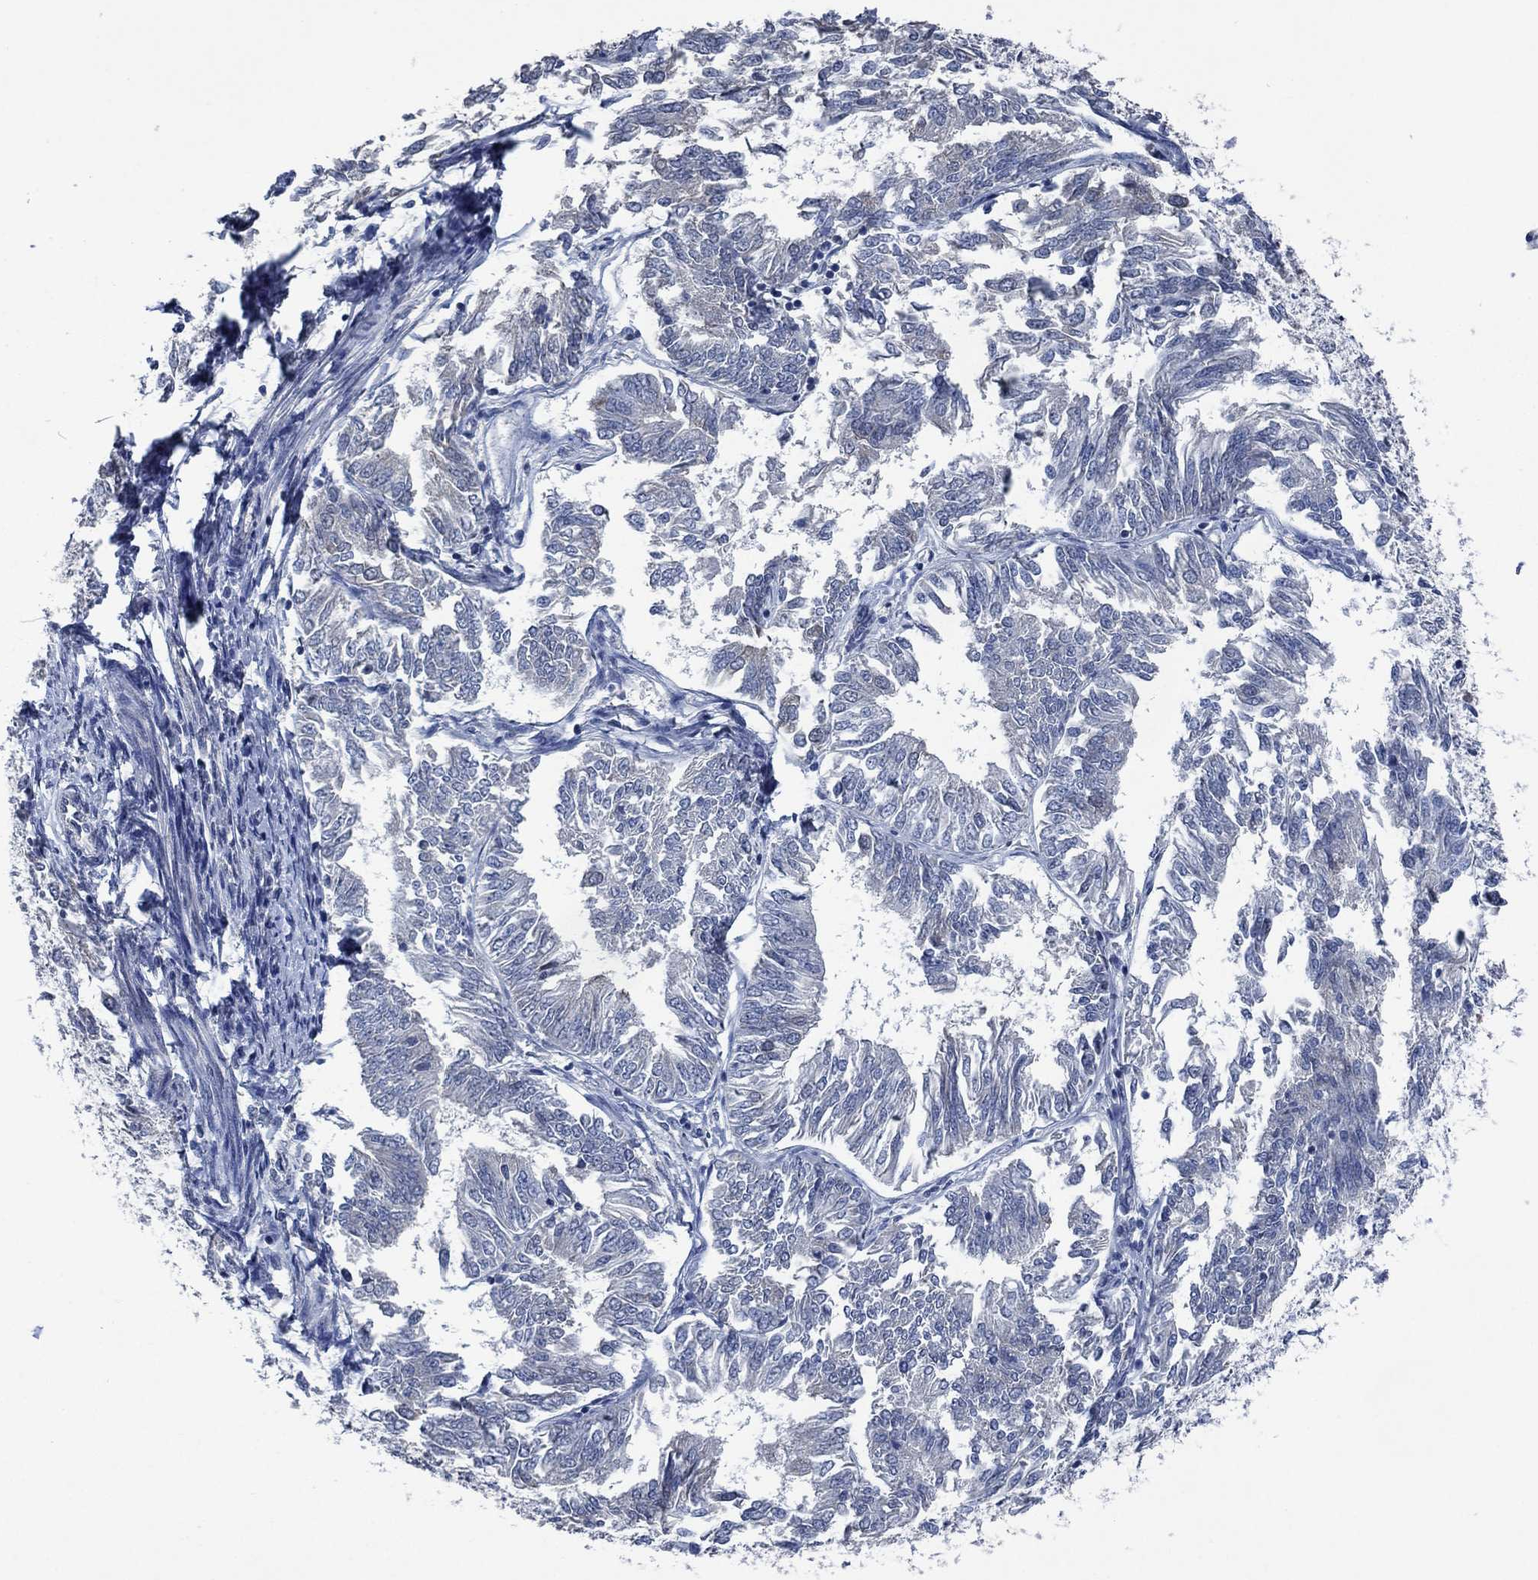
{"staining": {"intensity": "negative", "quantity": "none", "location": "none"}, "tissue": "endometrial cancer", "cell_type": "Tumor cells", "image_type": "cancer", "snomed": [{"axis": "morphology", "description": "Adenocarcinoma, NOS"}, {"axis": "topography", "description": "Endometrium"}], "caption": "Immunohistochemistry photomicrograph of human adenocarcinoma (endometrial) stained for a protein (brown), which displays no staining in tumor cells.", "gene": "OBSCN", "patient": {"sex": "female", "age": 58}}